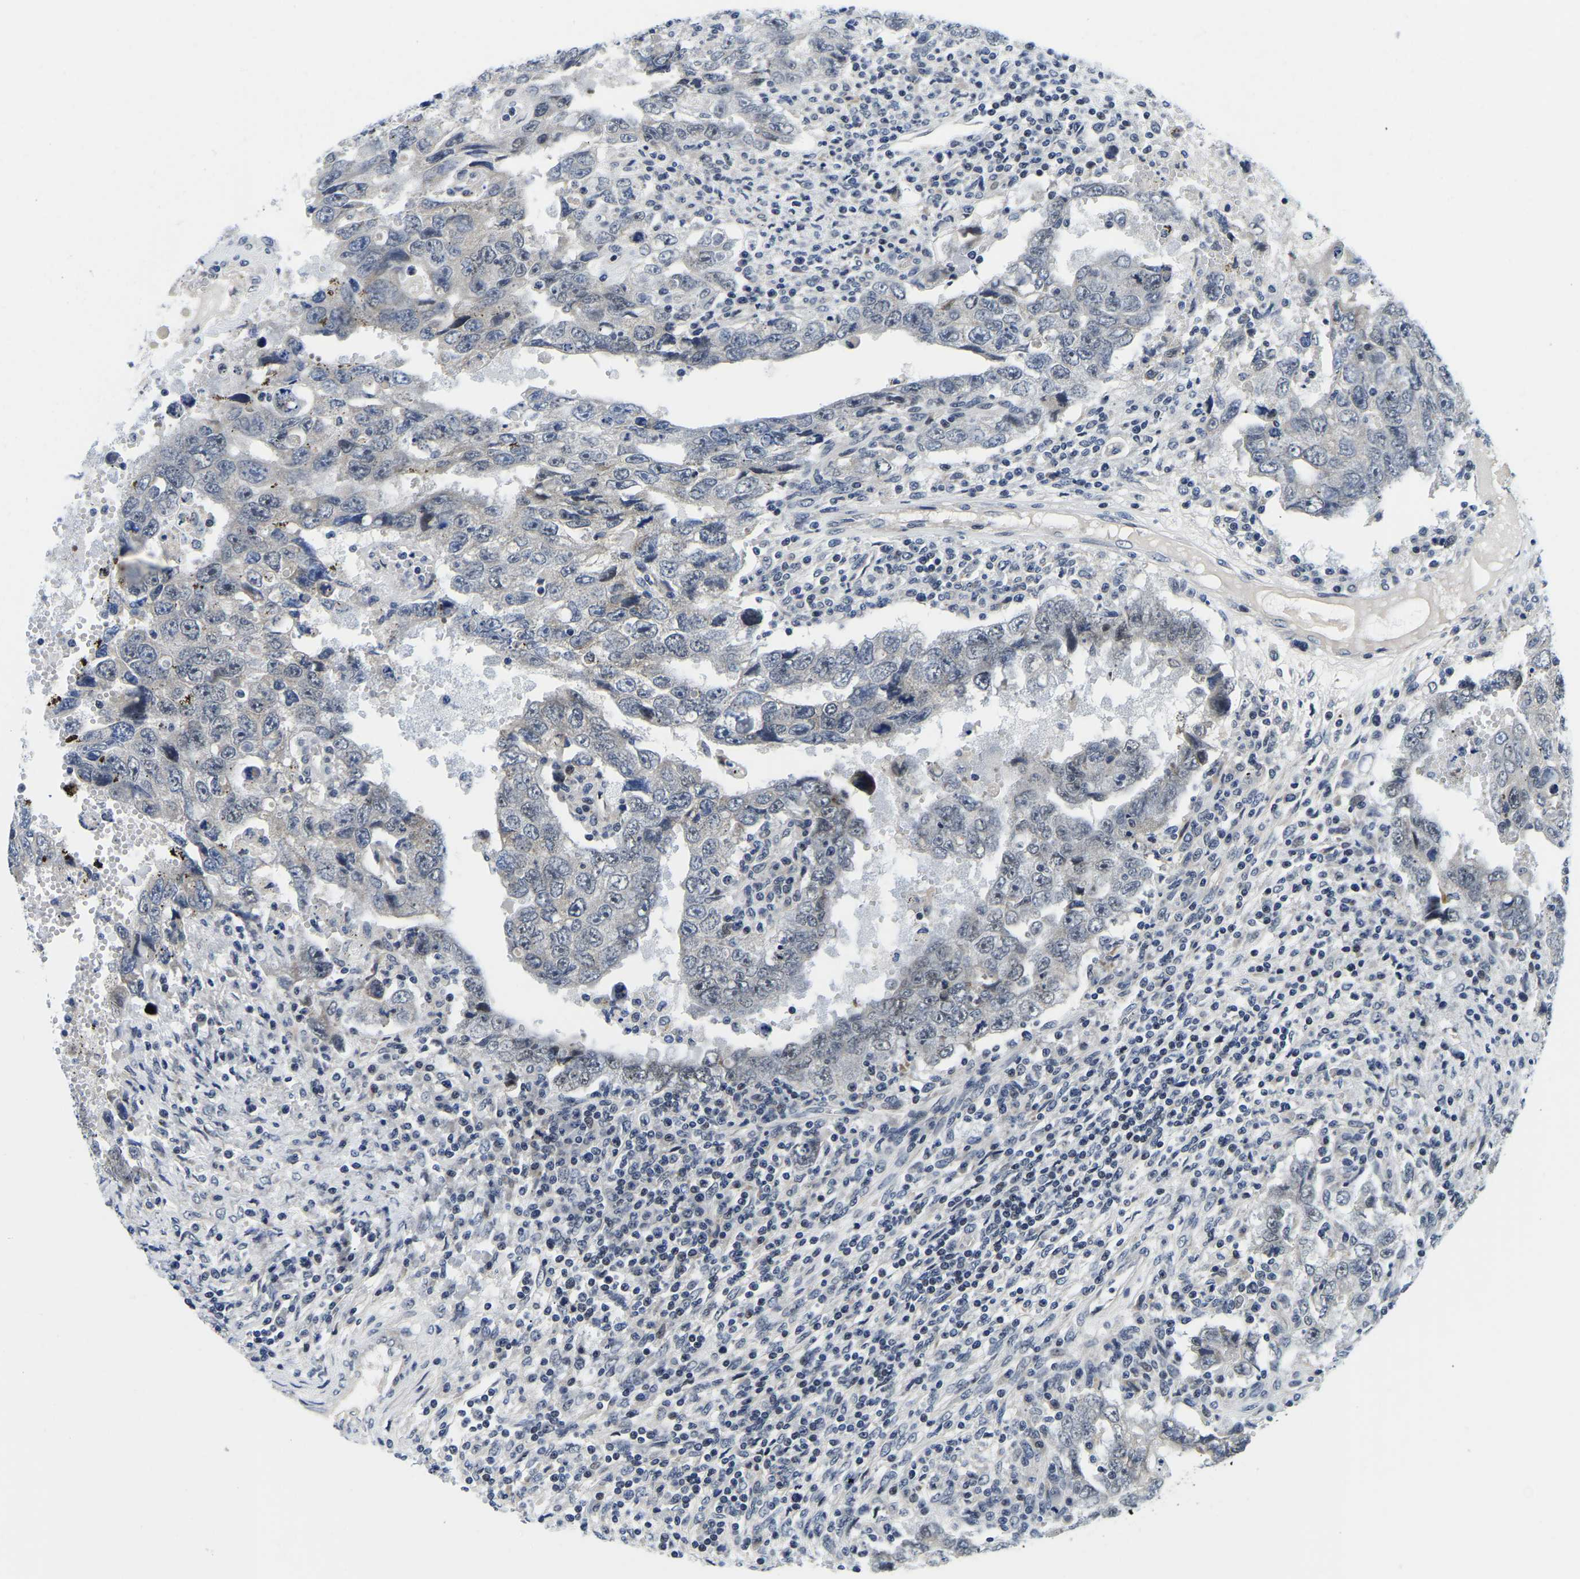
{"staining": {"intensity": "negative", "quantity": "none", "location": "none"}, "tissue": "testis cancer", "cell_type": "Tumor cells", "image_type": "cancer", "snomed": [{"axis": "morphology", "description": "Carcinoma, Embryonal, NOS"}, {"axis": "topography", "description": "Testis"}], "caption": "A micrograph of human testis embryonal carcinoma is negative for staining in tumor cells.", "gene": "POLDIP3", "patient": {"sex": "male", "age": 26}}